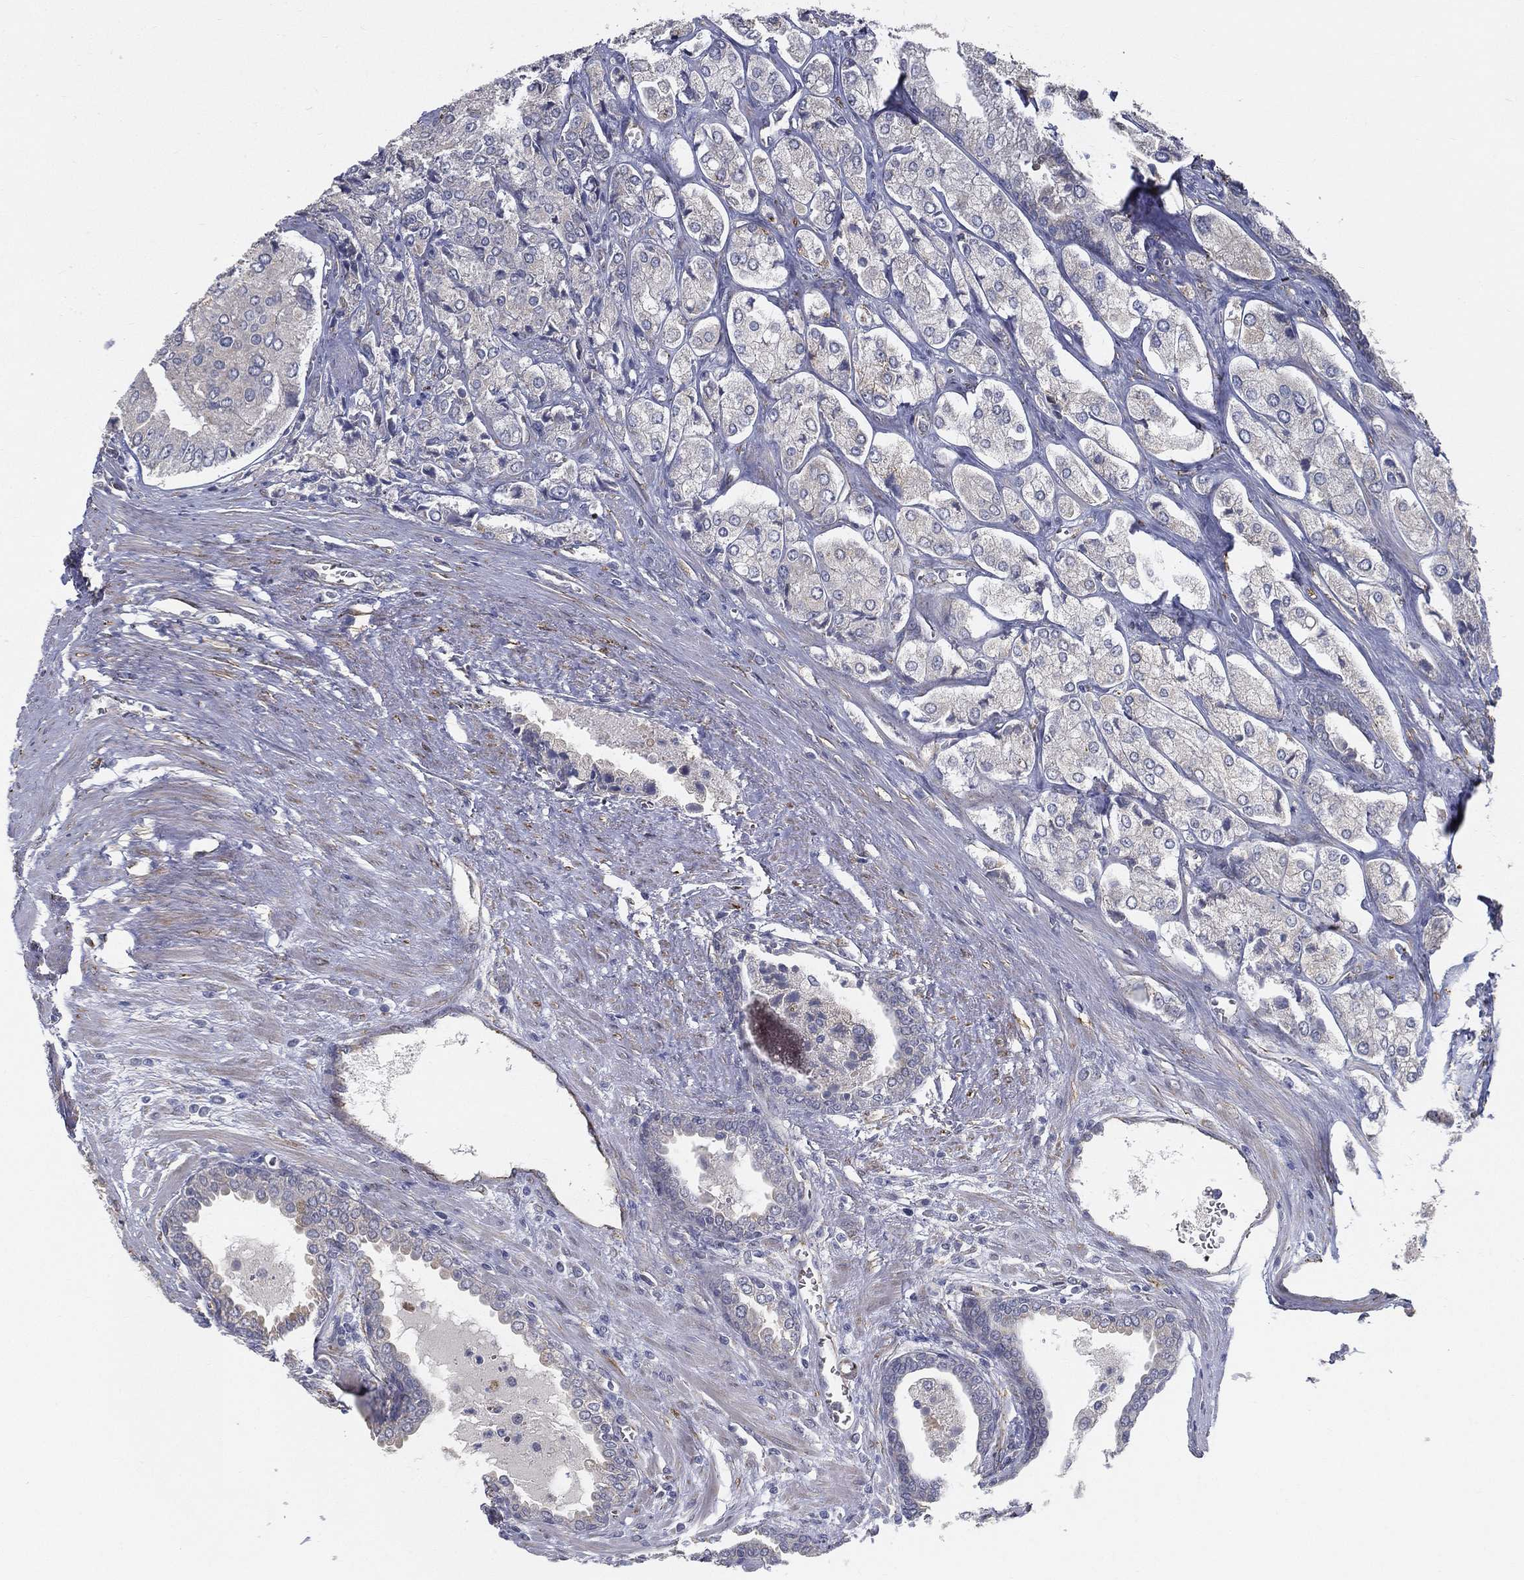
{"staining": {"intensity": "negative", "quantity": "none", "location": "none"}, "tissue": "prostate cancer", "cell_type": "Tumor cells", "image_type": "cancer", "snomed": [{"axis": "morphology", "description": "Adenocarcinoma, NOS"}, {"axis": "topography", "description": "Prostate and seminal vesicle, NOS"}, {"axis": "topography", "description": "Prostate"}], "caption": "Tumor cells show no significant staining in prostate cancer. (DAB IHC with hematoxylin counter stain).", "gene": "LRRC56", "patient": {"sex": "male", "age": 67}}